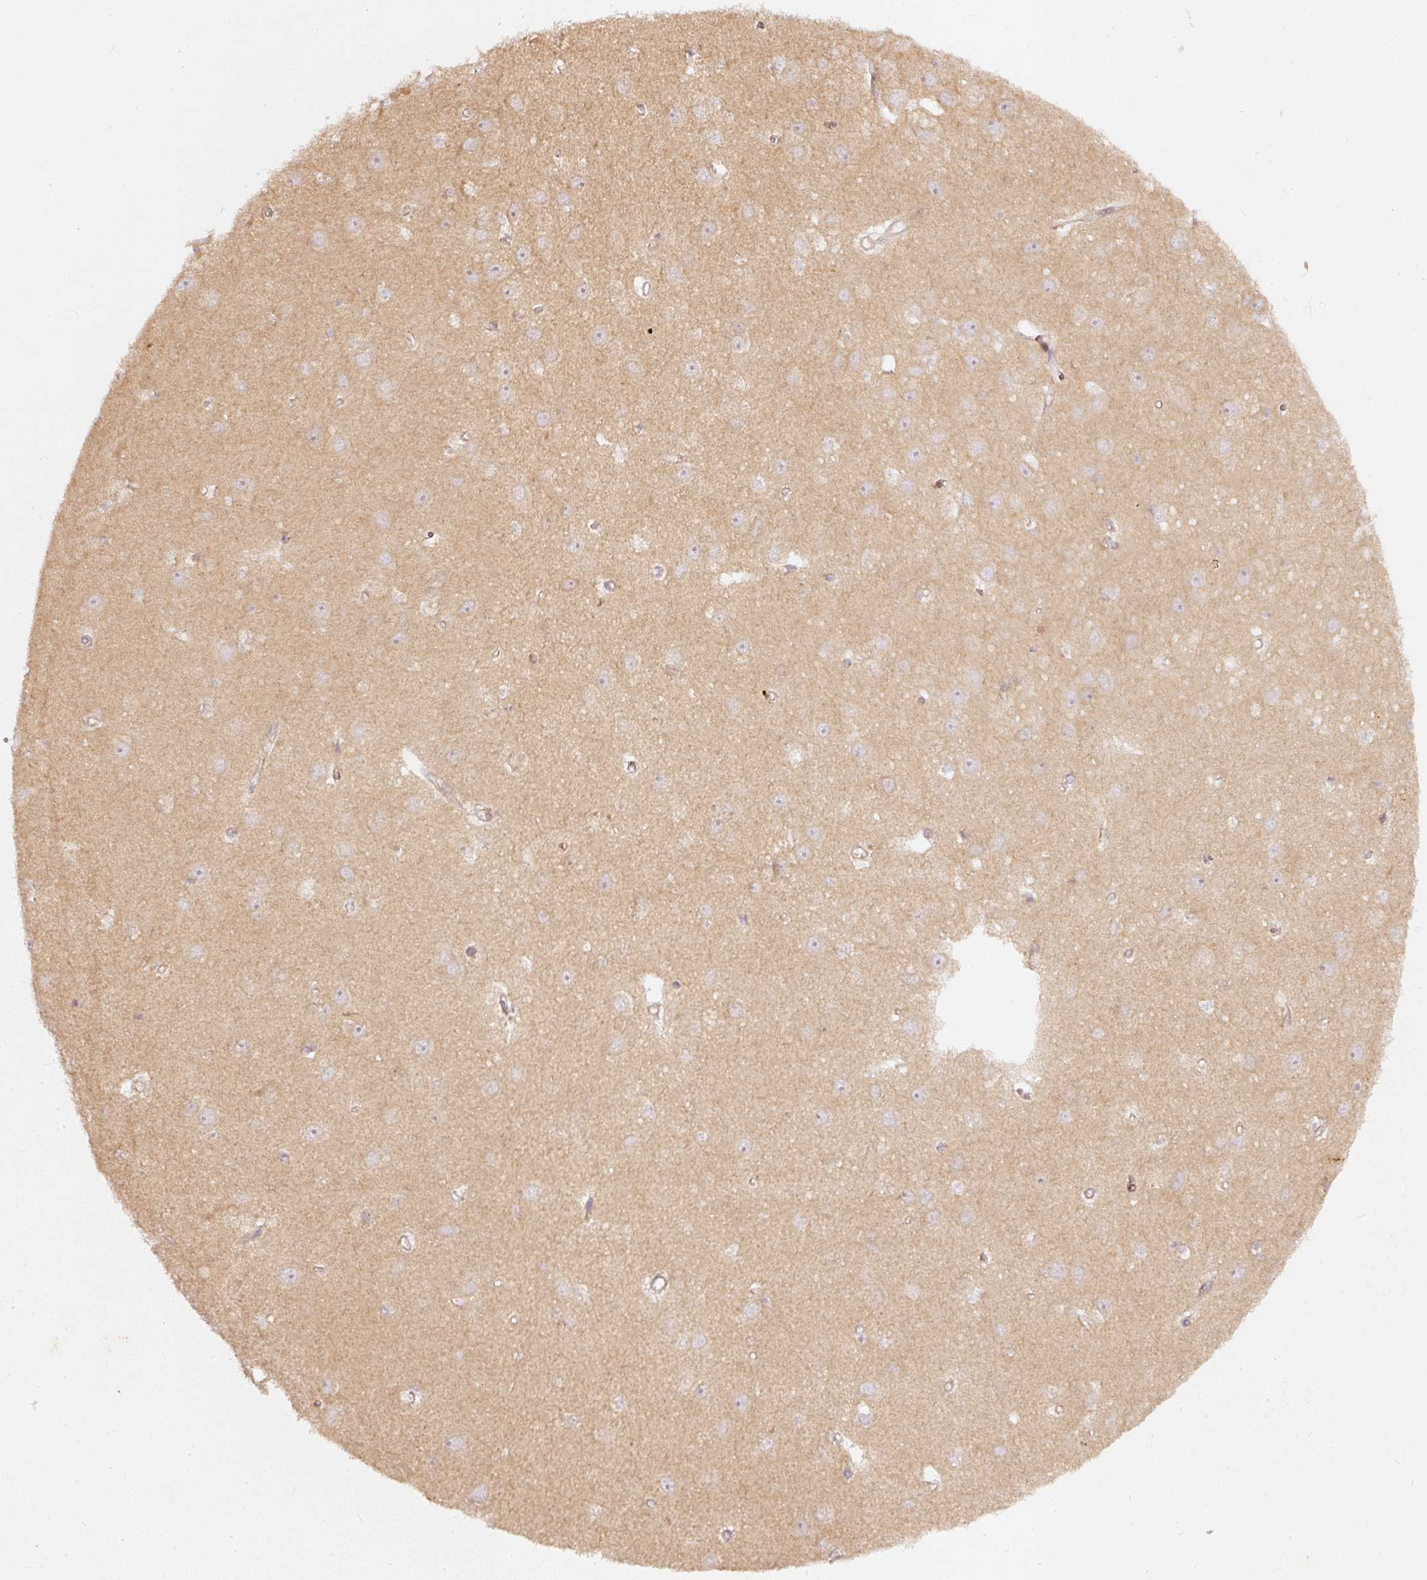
{"staining": {"intensity": "weak", "quantity": "25%-75%", "location": "cytoplasmic/membranous"}, "tissue": "hippocampus", "cell_type": "Glial cells", "image_type": "normal", "snomed": [{"axis": "morphology", "description": "Normal tissue, NOS"}, {"axis": "topography", "description": "Hippocampus"}], "caption": "A low amount of weak cytoplasmic/membranous expression is seen in approximately 25%-75% of glial cells in benign hippocampus.", "gene": "ZNF580", "patient": {"sex": "female", "age": 64}}